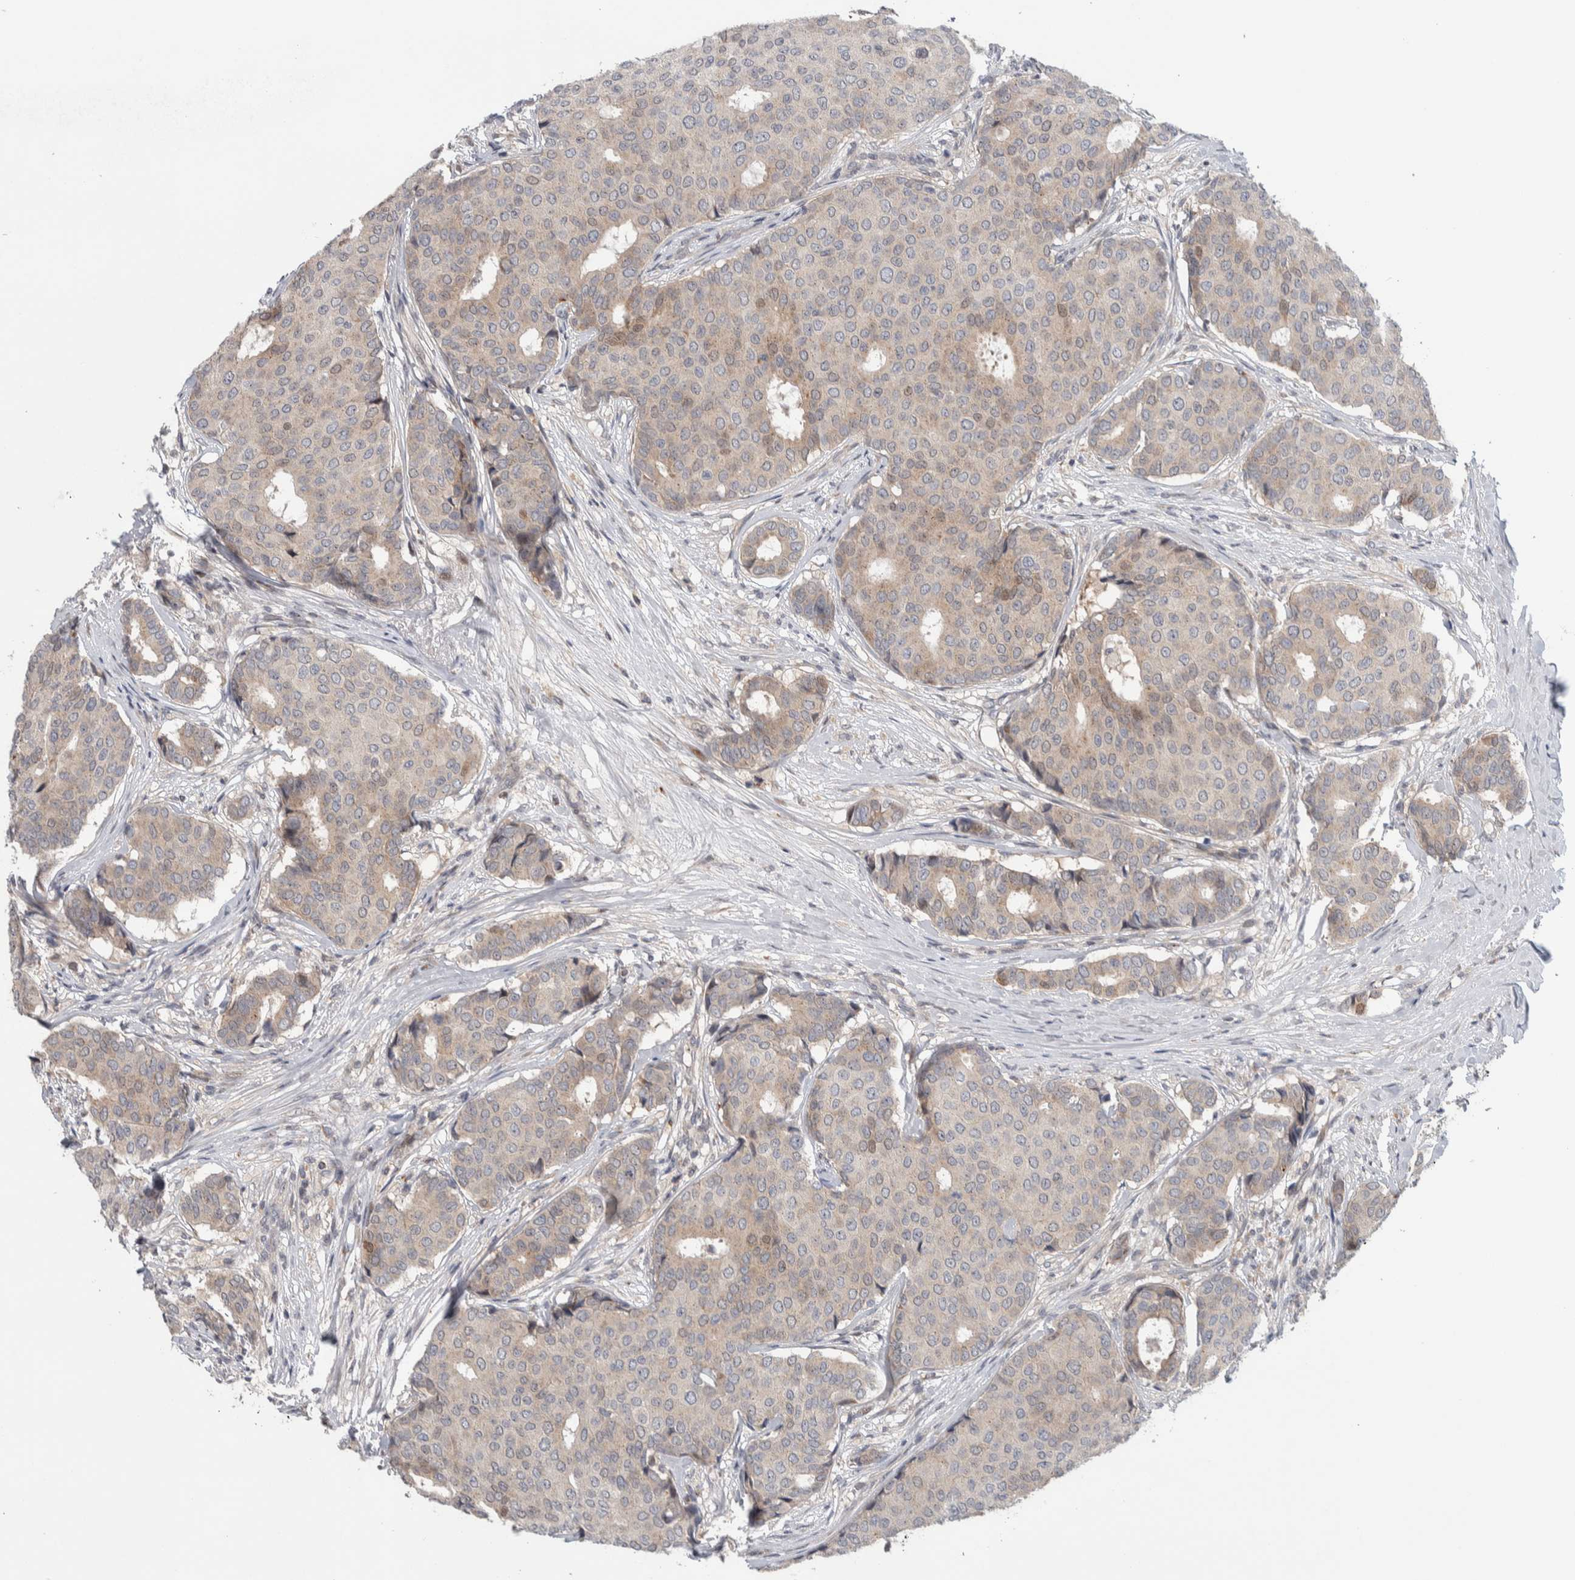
{"staining": {"intensity": "weak", "quantity": "<25%", "location": "cytoplasmic/membranous"}, "tissue": "breast cancer", "cell_type": "Tumor cells", "image_type": "cancer", "snomed": [{"axis": "morphology", "description": "Duct carcinoma"}, {"axis": "topography", "description": "Breast"}], "caption": "Immunohistochemistry photomicrograph of human intraductal carcinoma (breast) stained for a protein (brown), which shows no positivity in tumor cells.", "gene": "PRRG4", "patient": {"sex": "female", "age": 75}}